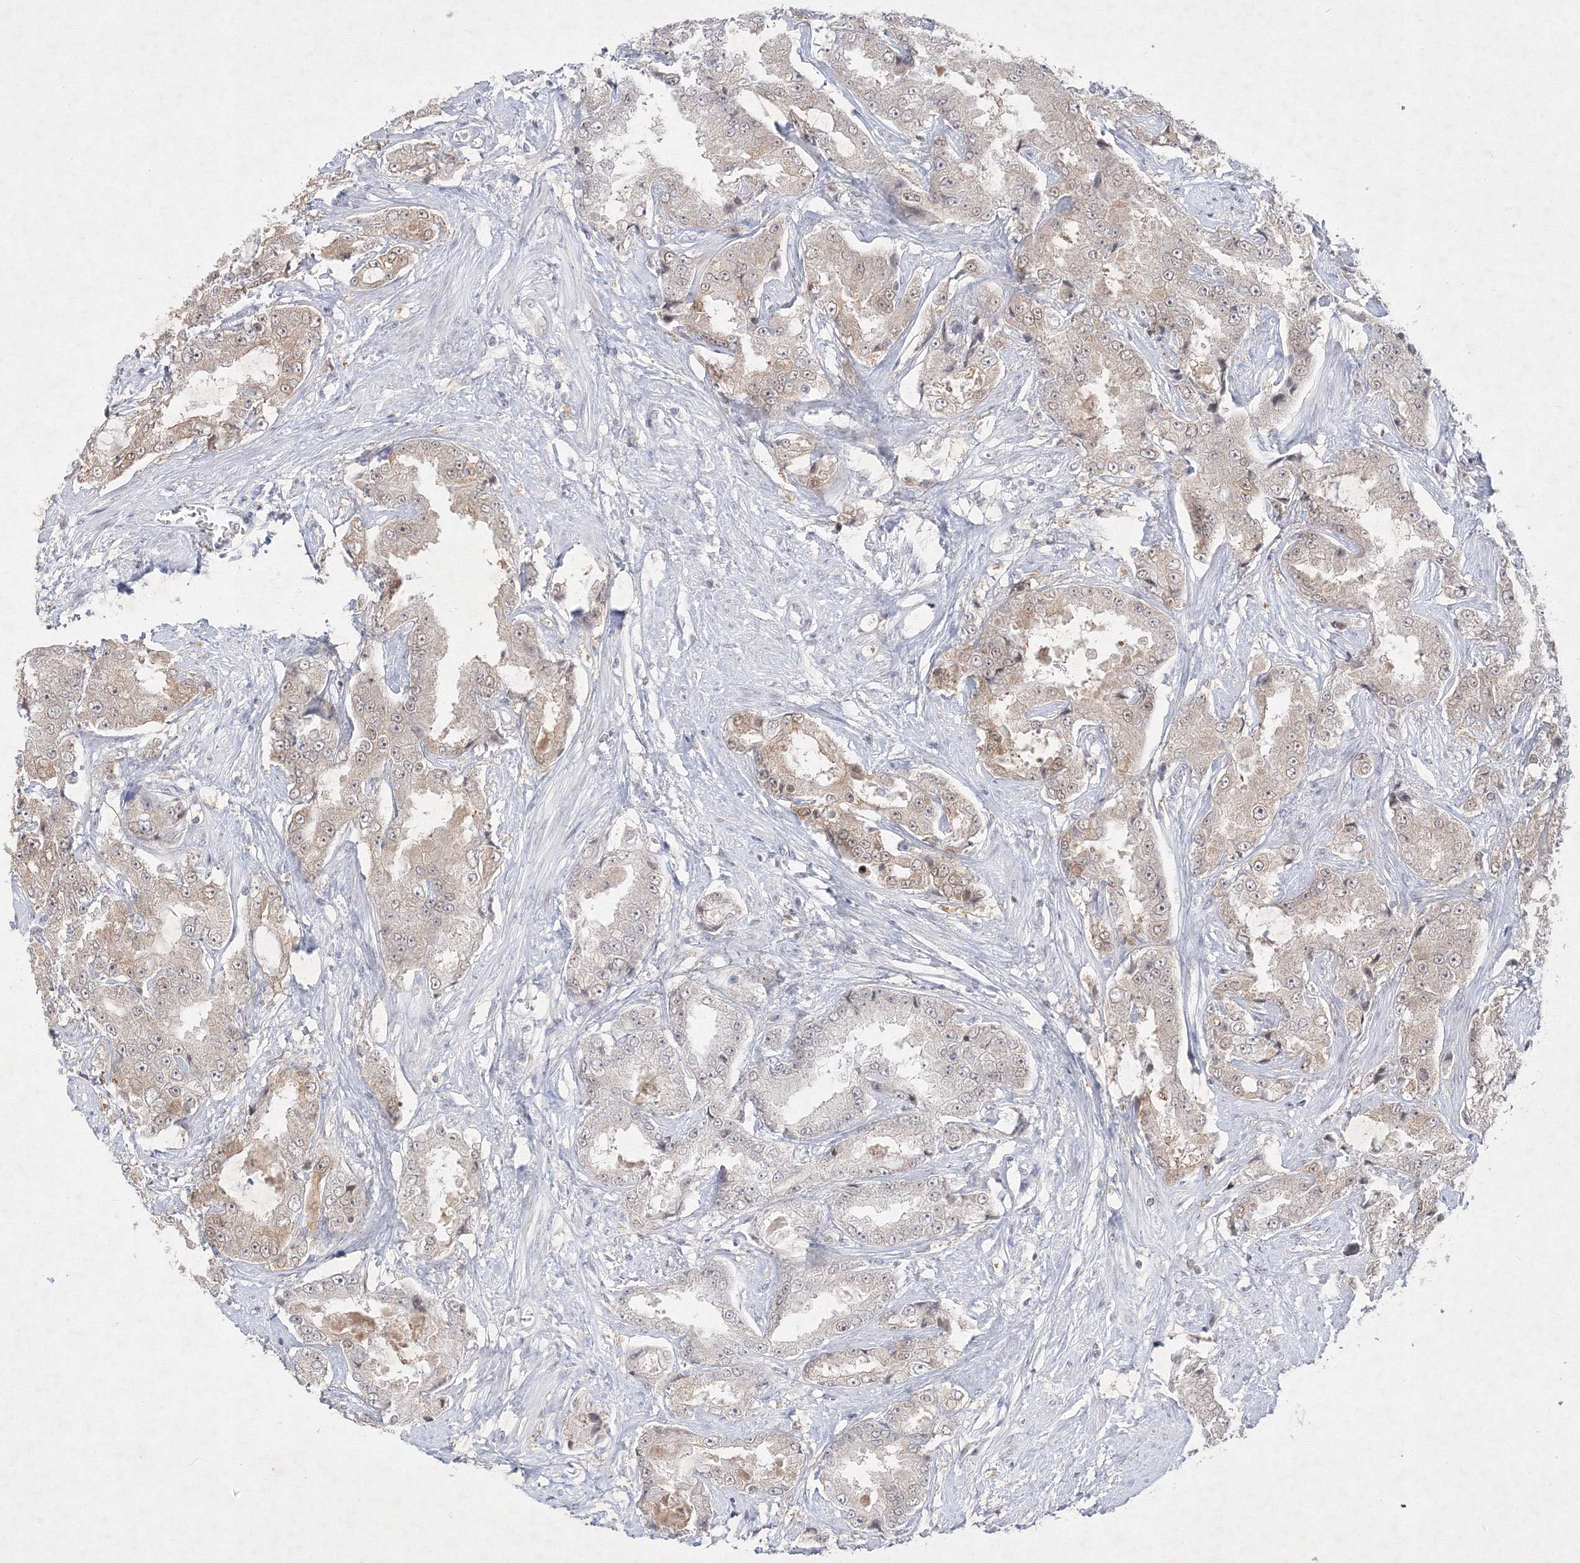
{"staining": {"intensity": "weak", "quantity": "<25%", "location": "cytoplasmic/membranous"}, "tissue": "prostate cancer", "cell_type": "Tumor cells", "image_type": "cancer", "snomed": [{"axis": "morphology", "description": "Adenocarcinoma, High grade"}, {"axis": "topography", "description": "Prostate"}], "caption": "The immunohistochemistry (IHC) photomicrograph has no significant positivity in tumor cells of prostate cancer tissue.", "gene": "NXPE3", "patient": {"sex": "male", "age": 73}}